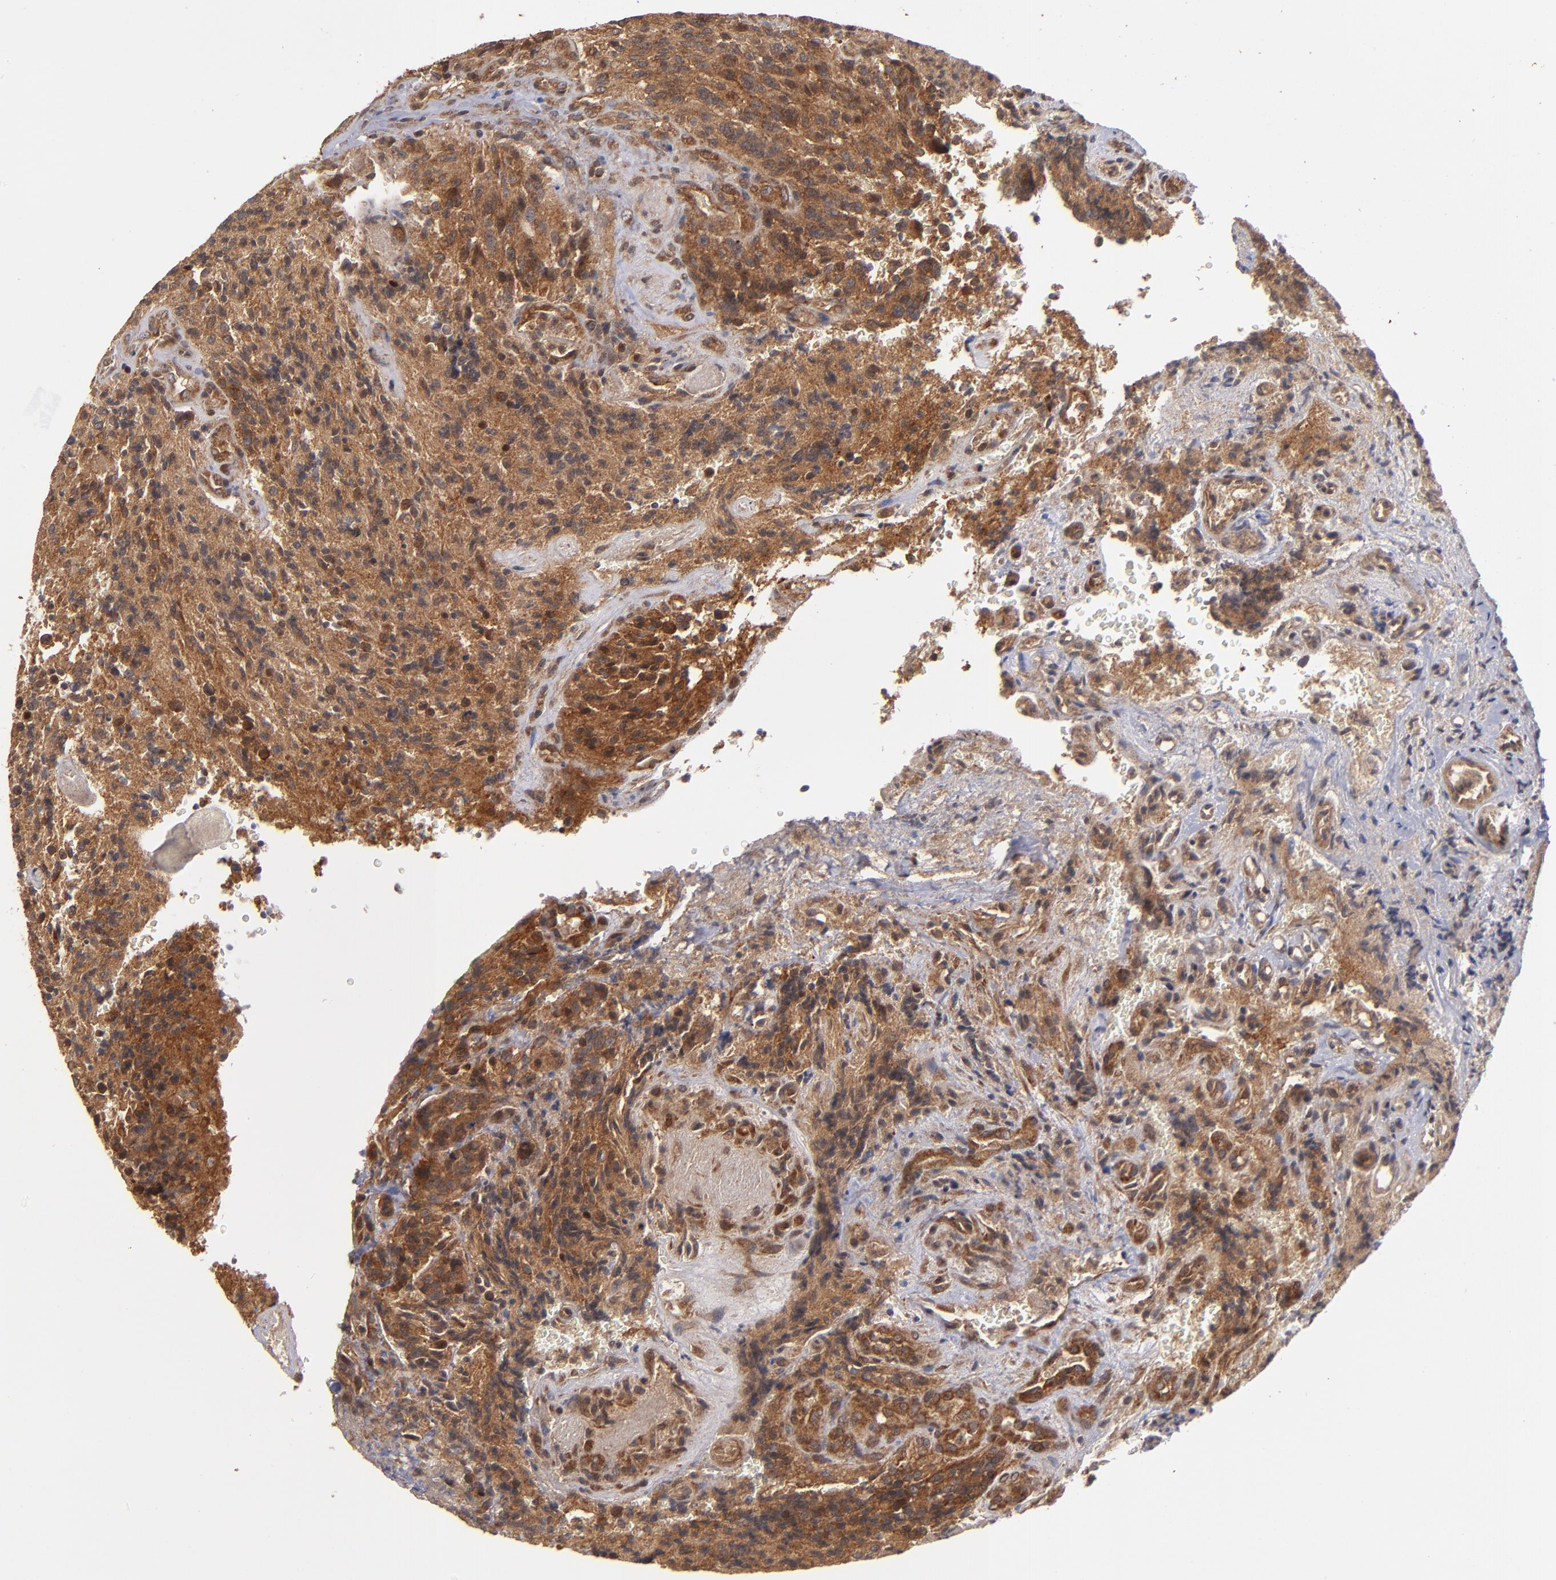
{"staining": {"intensity": "moderate", "quantity": ">75%", "location": "cytoplasmic/membranous"}, "tissue": "glioma", "cell_type": "Tumor cells", "image_type": "cancer", "snomed": [{"axis": "morphology", "description": "Normal tissue, NOS"}, {"axis": "morphology", "description": "Glioma, malignant, High grade"}, {"axis": "topography", "description": "Cerebral cortex"}], "caption": "IHC image of neoplastic tissue: human malignant high-grade glioma stained using IHC demonstrates medium levels of moderate protein expression localized specifically in the cytoplasmic/membranous of tumor cells, appearing as a cytoplasmic/membranous brown color.", "gene": "BDKRB1", "patient": {"sex": "male", "age": 56}}